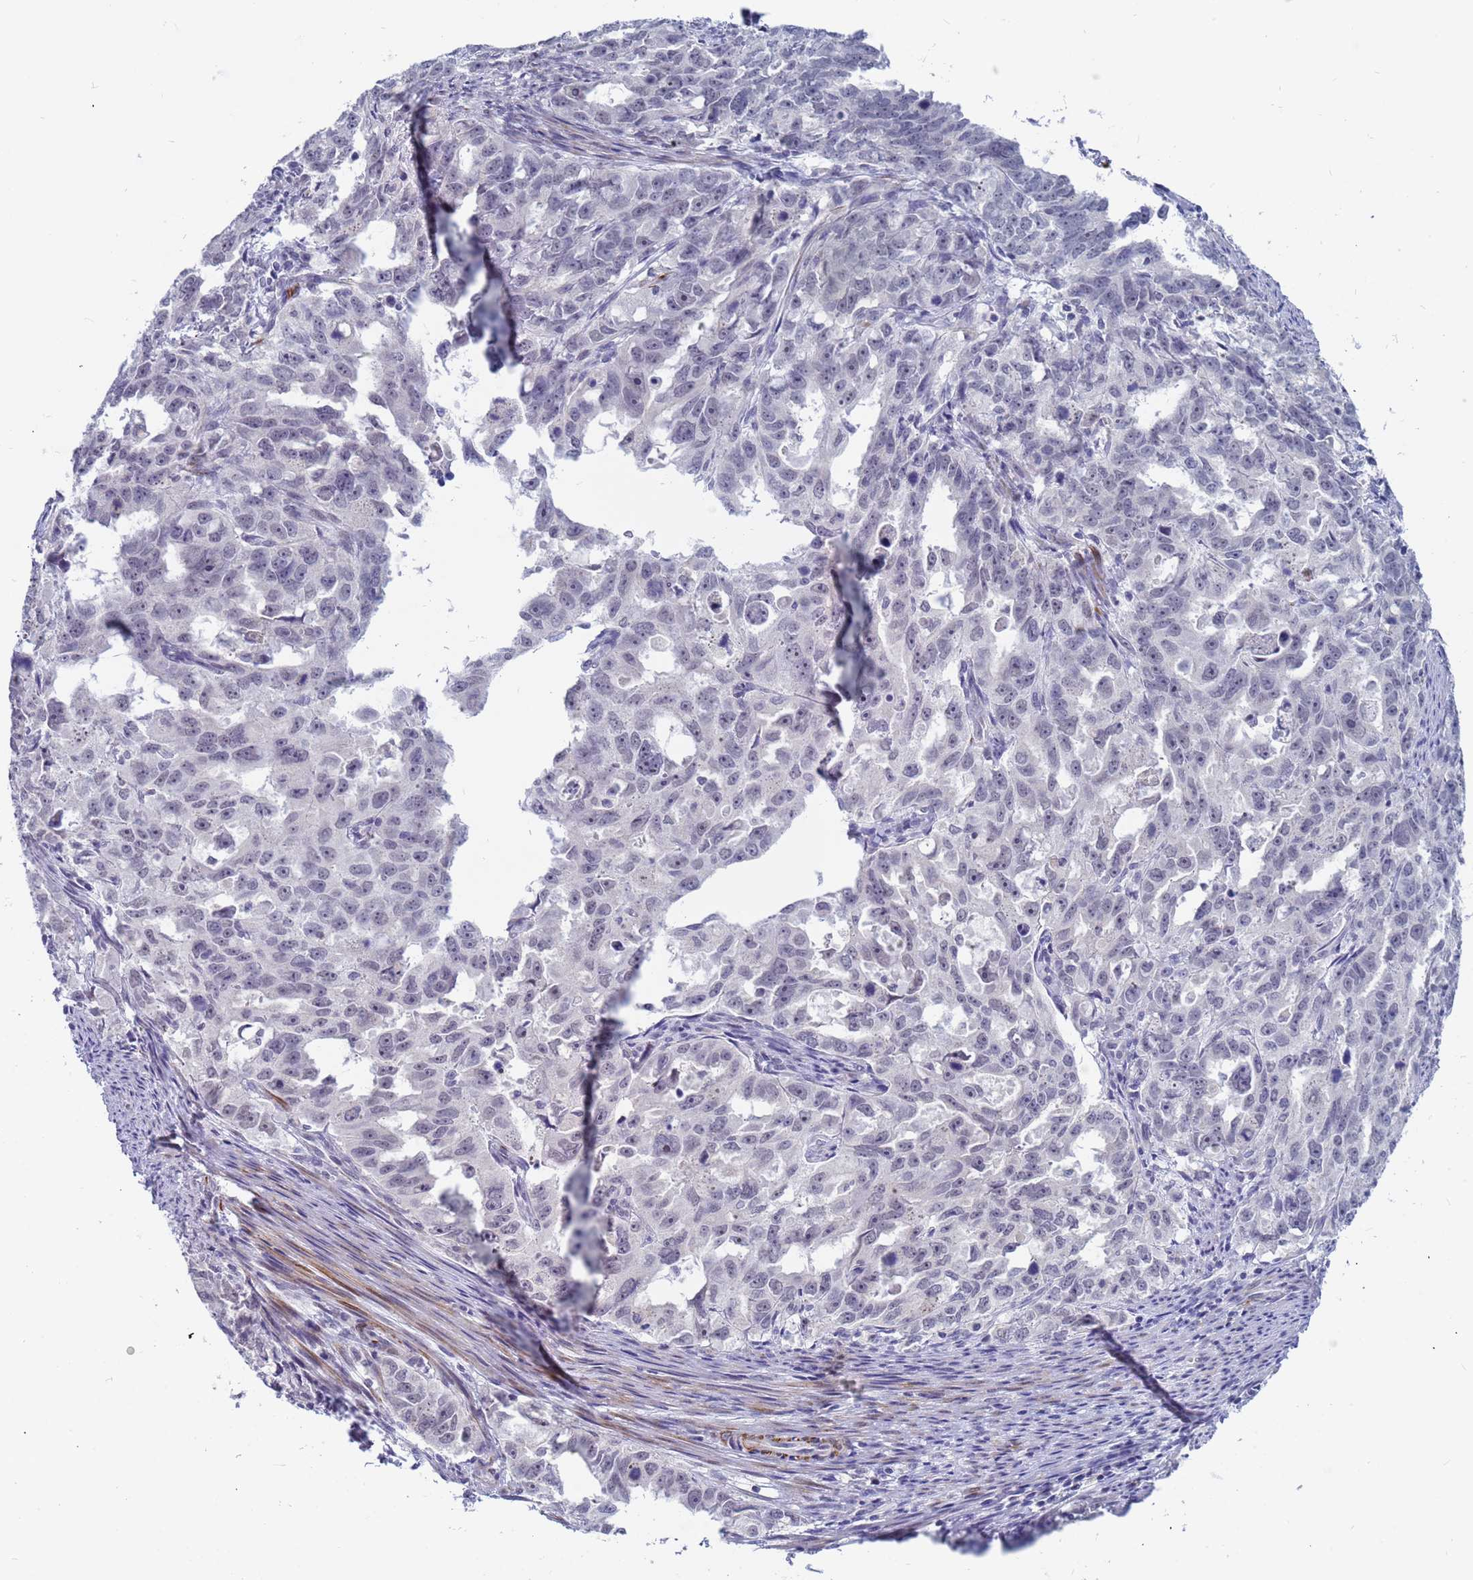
{"staining": {"intensity": "negative", "quantity": "none", "location": "none"}, "tissue": "endometrial cancer", "cell_type": "Tumor cells", "image_type": "cancer", "snomed": [{"axis": "morphology", "description": "Adenocarcinoma, NOS"}, {"axis": "topography", "description": "Endometrium"}], "caption": "Protein analysis of endometrial cancer shows no significant staining in tumor cells.", "gene": "CXorf65", "patient": {"sex": "female", "age": 65}}